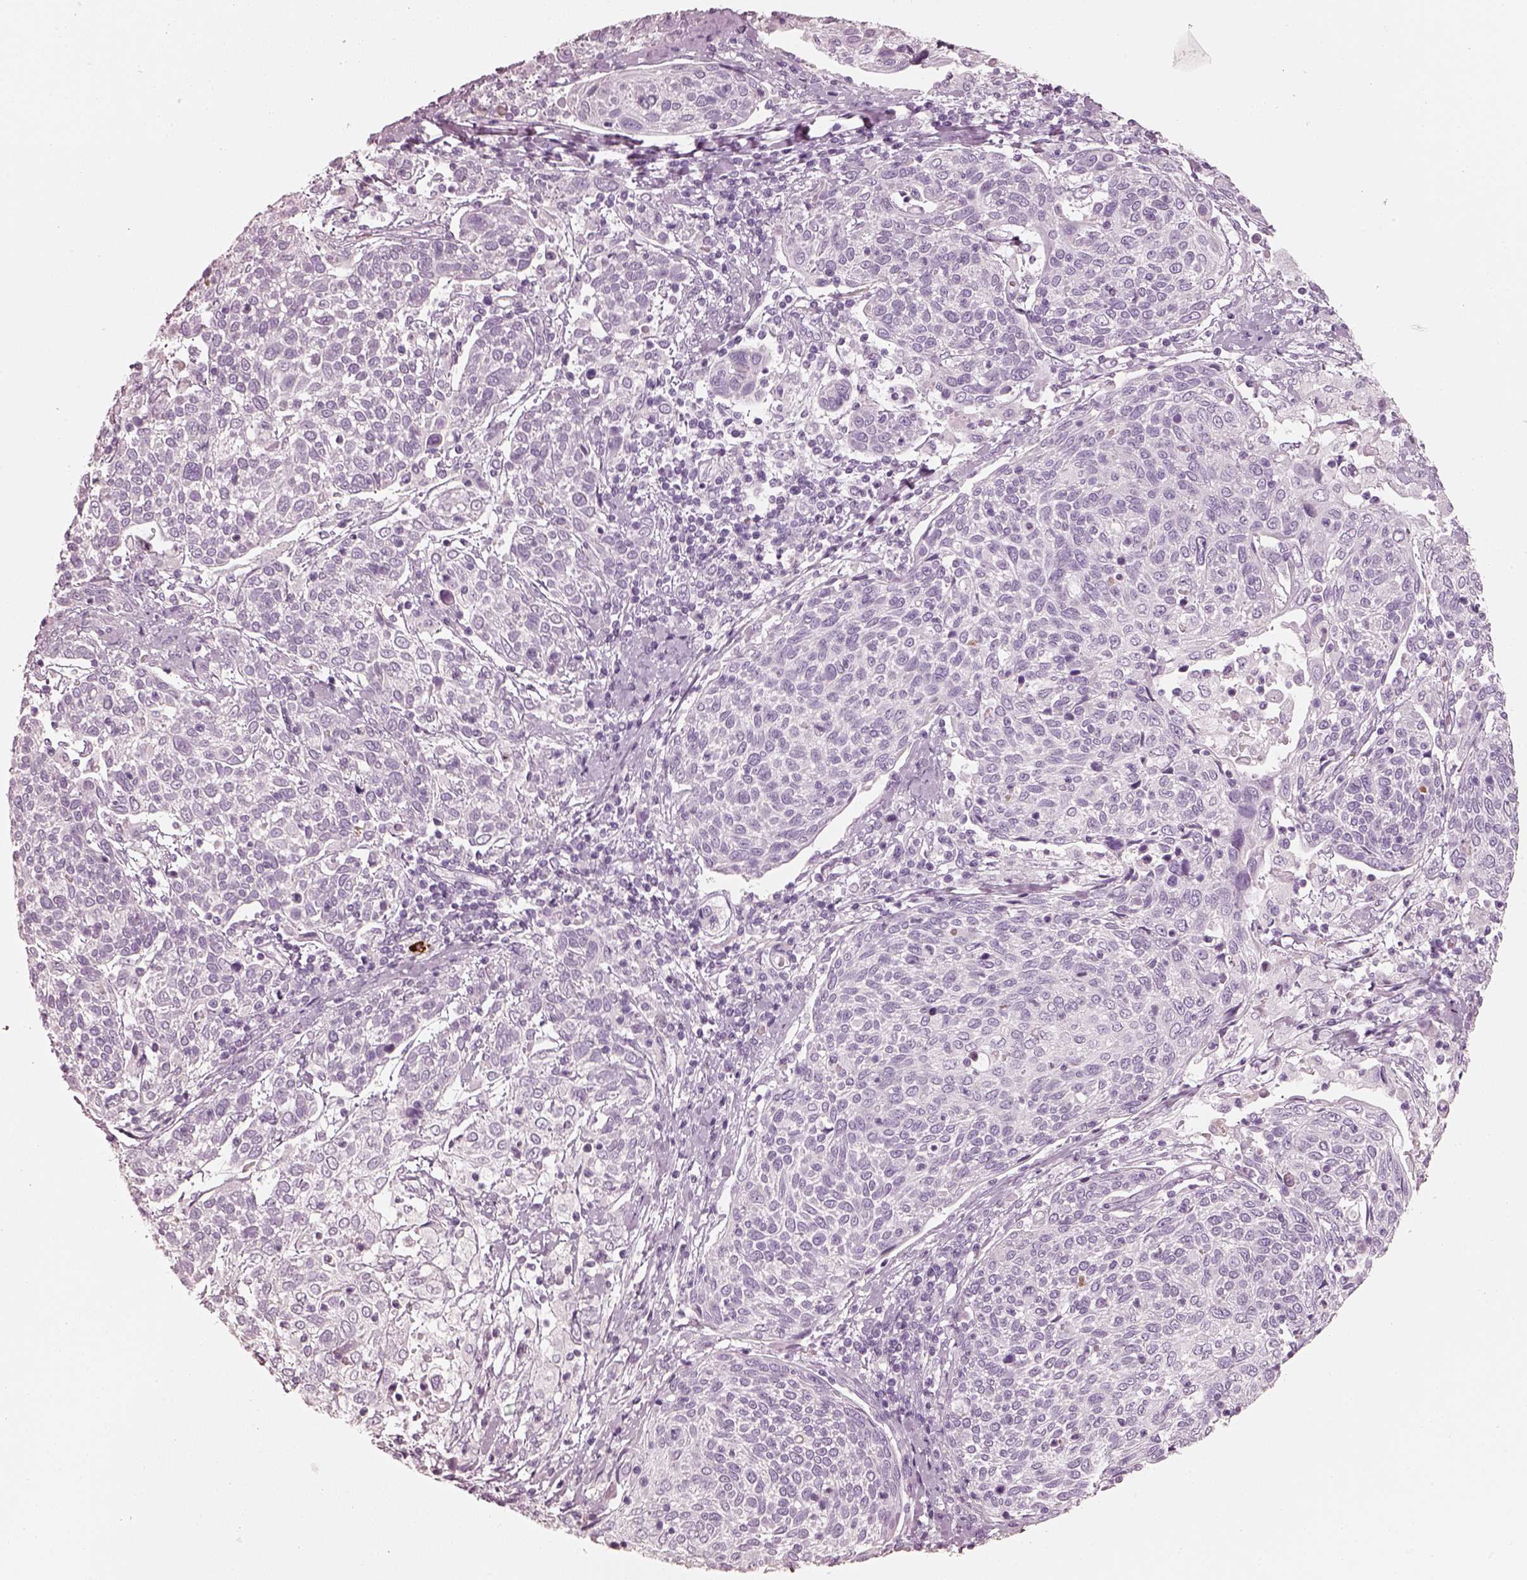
{"staining": {"intensity": "negative", "quantity": "none", "location": "none"}, "tissue": "cervical cancer", "cell_type": "Tumor cells", "image_type": "cancer", "snomed": [{"axis": "morphology", "description": "Squamous cell carcinoma, NOS"}, {"axis": "topography", "description": "Cervix"}], "caption": "This image is of cervical cancer (squamous cell carcinoma) stained with immunohistochemistry (IHC) to label a protein in brown with the nuclei are counter-stained blue. There is no expression in tumor cells.", "gene": "R3HDML", "patient": {"sex": "female", "age": 61}}